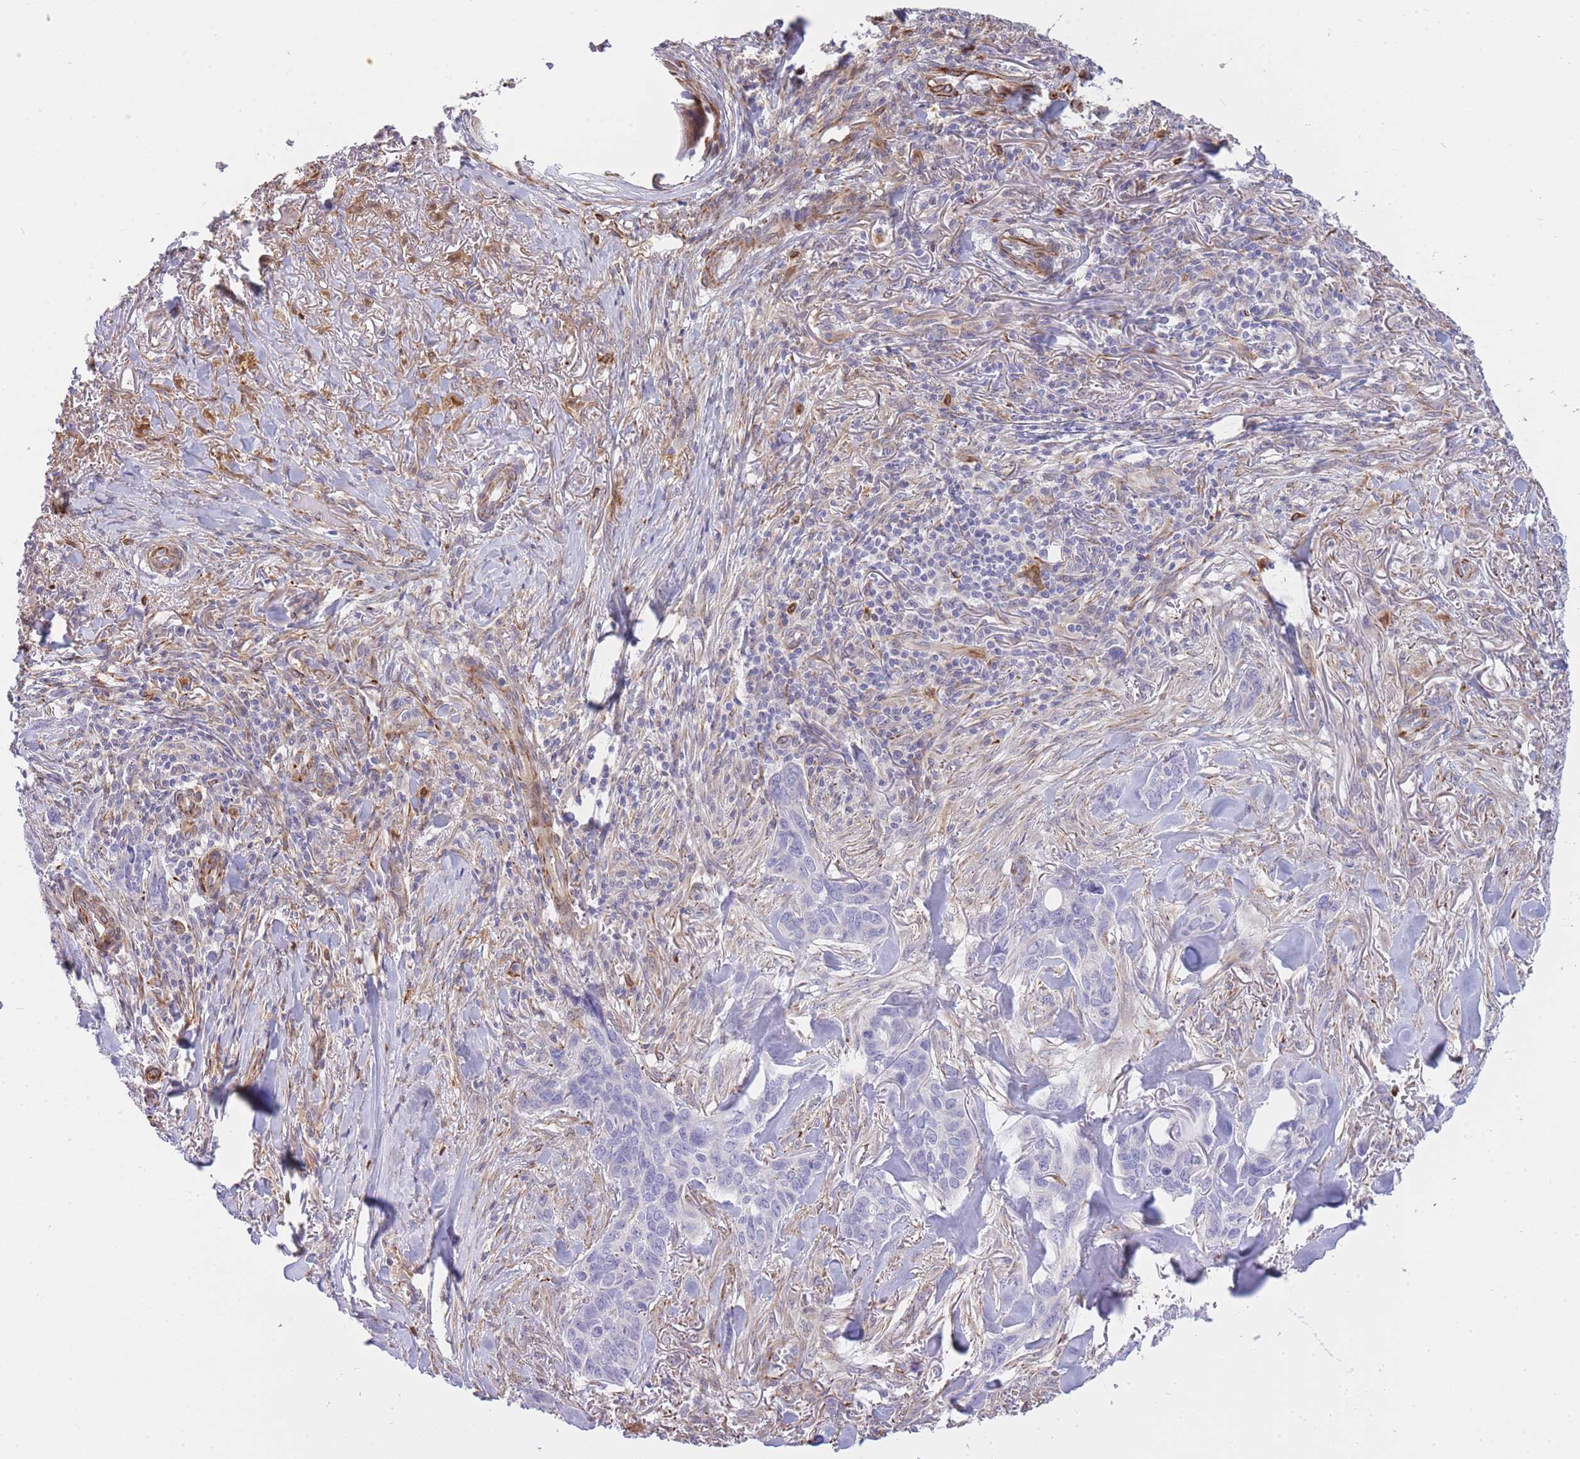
{"staining": {"intensity": "negative", "quantity": "none", "location": "none"}, "tissue": "skin cancer", "cell_type": "Tumor cells", "image_type": "cancer", "snomed": [{"axis": "morphology", "description": "Basal cell carcinoma"}, {"axis": "topography", "description": "Skin"}], "caption": "The micrograph demonstrates no significant staining in tumor cells of skin cancer.", "gene": "ECPAS", "patient": {"sex": "male", "age": 86}}